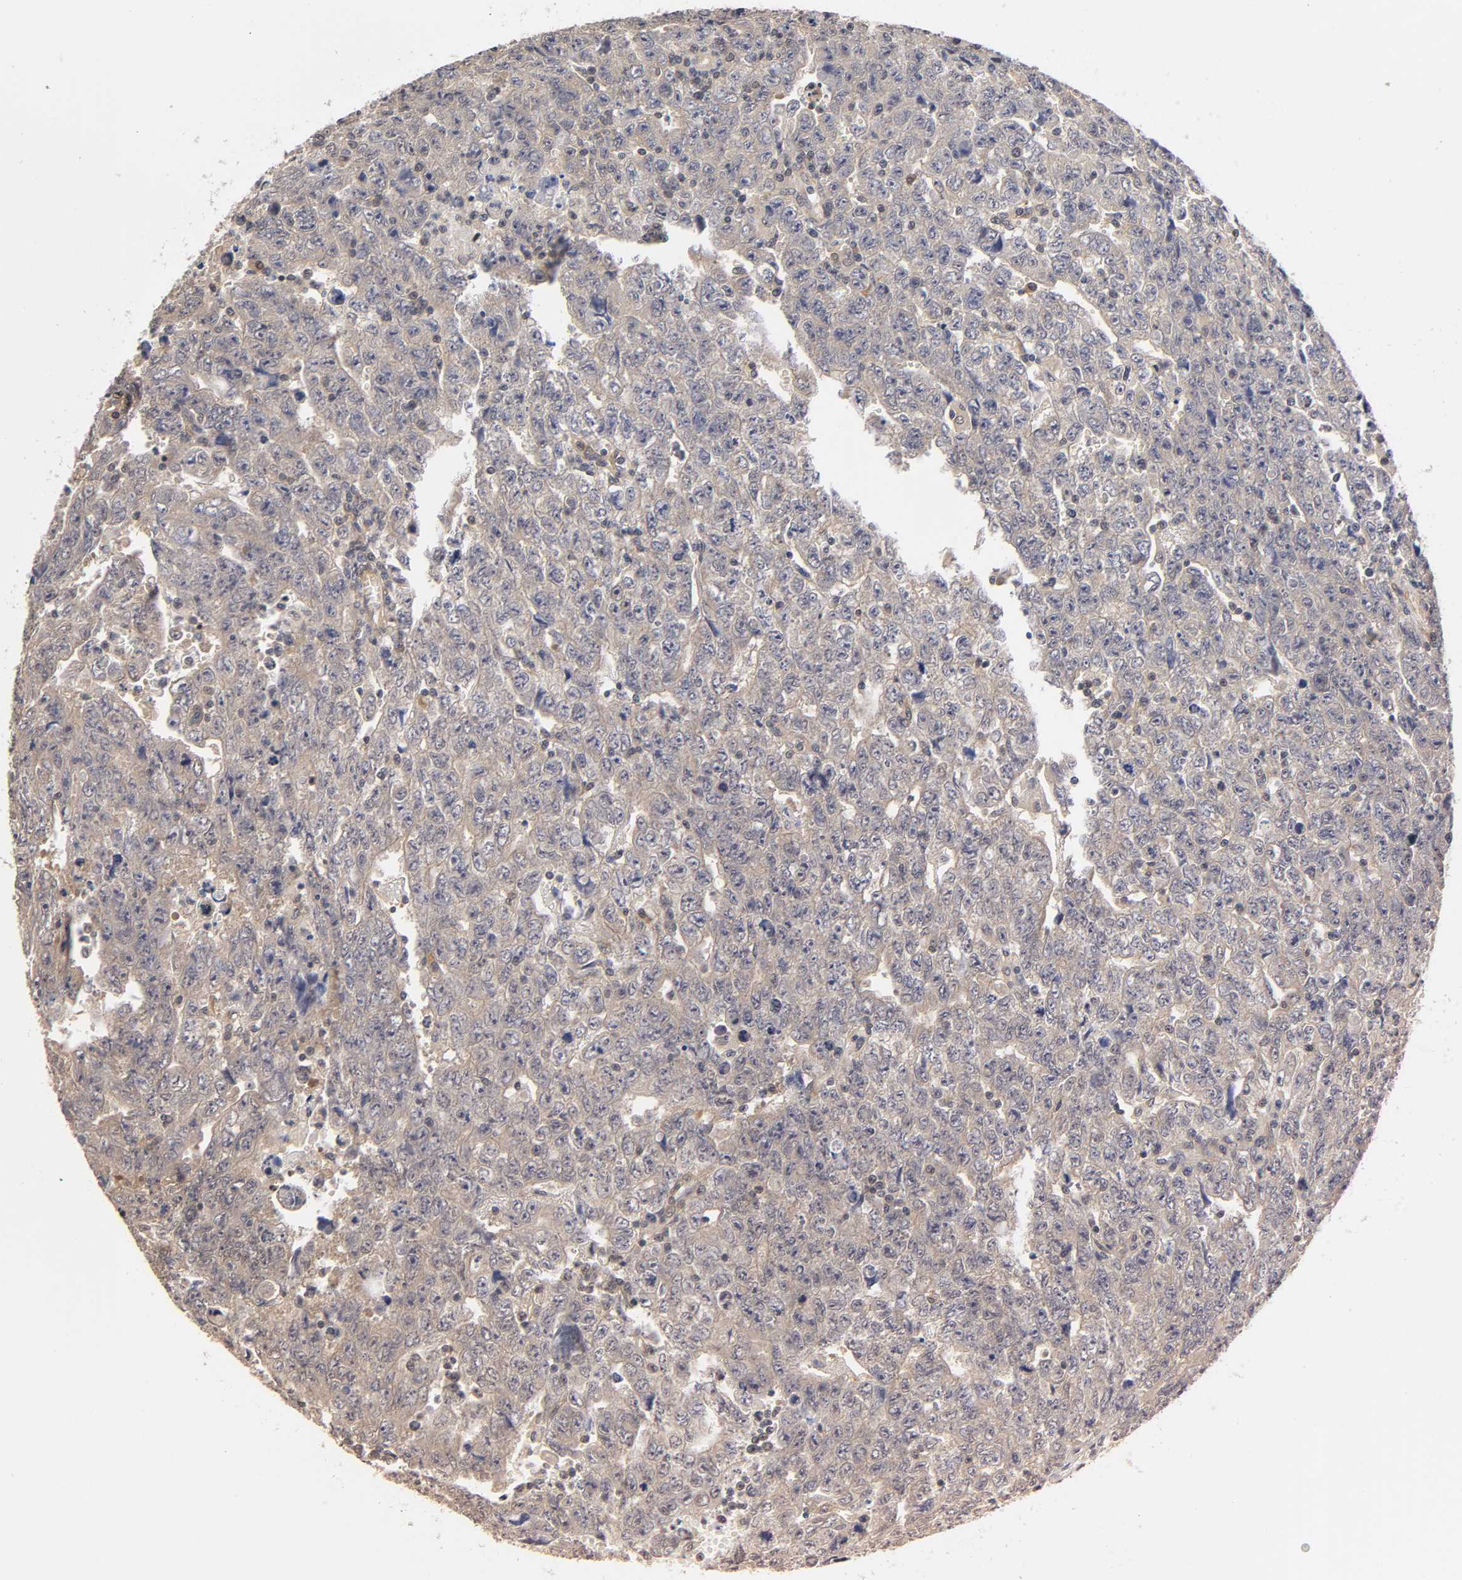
{"staining": {"intensity": "weak", "quantity": ">75%", "location": "cytoplasmic/membranous"}, "tissue": "testis cancer", "cell_type": "Tumor cells", "image_type": "cancer", "snomed": [{"axis": "morphology", "description": "Carcinoma, Embryonal, NOS"}, {"axis": "topography", "description": "Testis"}], "caption": "Tumor cells reveal weak cytoplasmic/membranous positivity in about >75% of cells in testis embryonal carcinoma. The protein is stained brown, and the nuclei are stained in blue (DAB (3,3'-diaminobenzidine) IHC with brightfield microscopy, high magnification).", "gene": "PDE5A", "patient": {"sex": "male", "age": 28}}